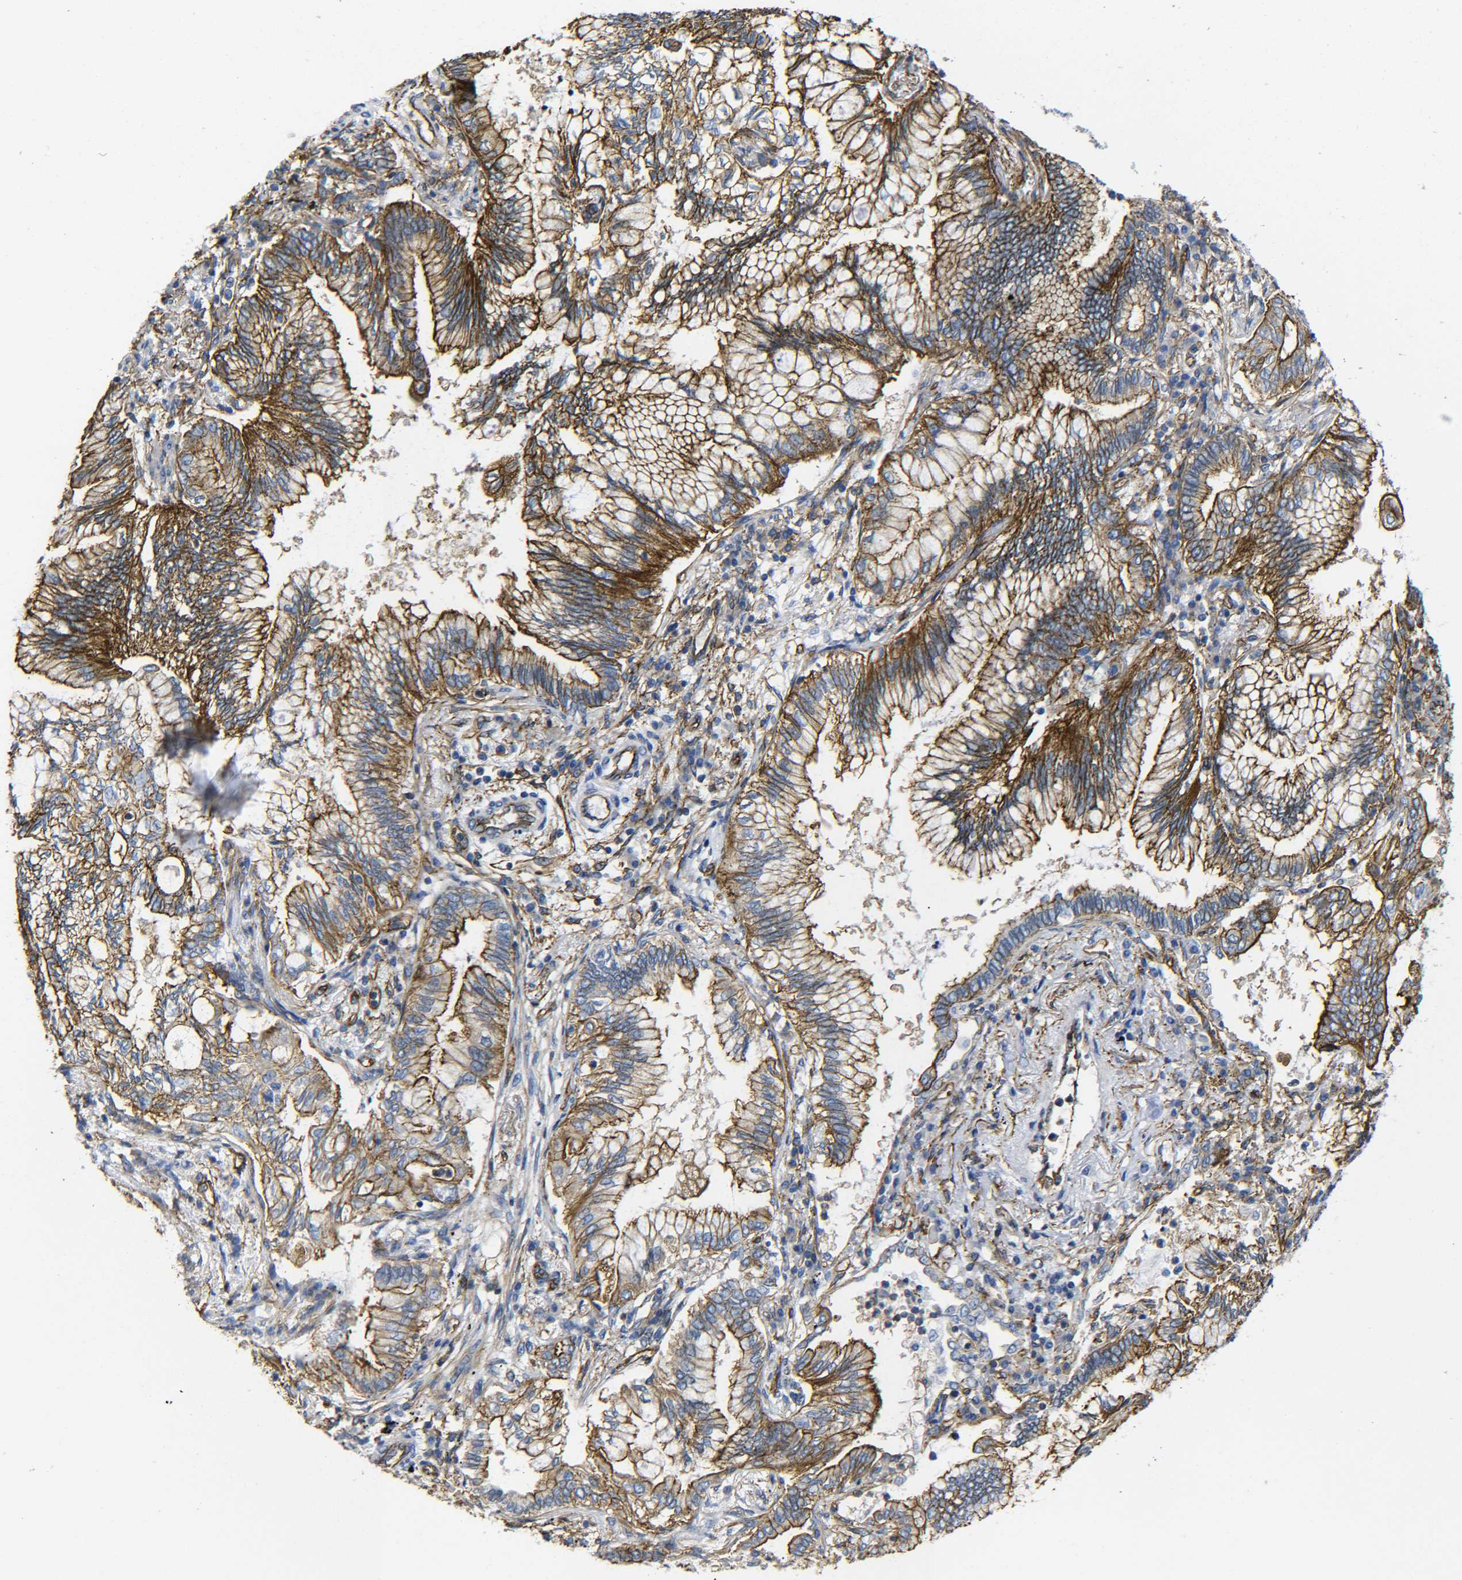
{"staining": {"intensity": "strong", "quantity": ">75%", "location": "cytoplasmic/membranous"}, "tissue": "lung cancer", "cell_type": "Tumor cells", "image_type": "cancer", "snomed": [{"axis": "morphology", "description": "Normal tissue, NOS"}, {"axis": "morphology", "description": "Adenocarcinoma, NOS"}, {"axis": "topography", "description": "Bronchus"}, {"axis": "topography", "description": "Lung"}], "caption": "Lung cancer (adenocarcinoma) stained with a protein marker shows strong staining in tumor cells.", "gene": "SPTBN1", "patient": {"sex": "female", "age": 70}}